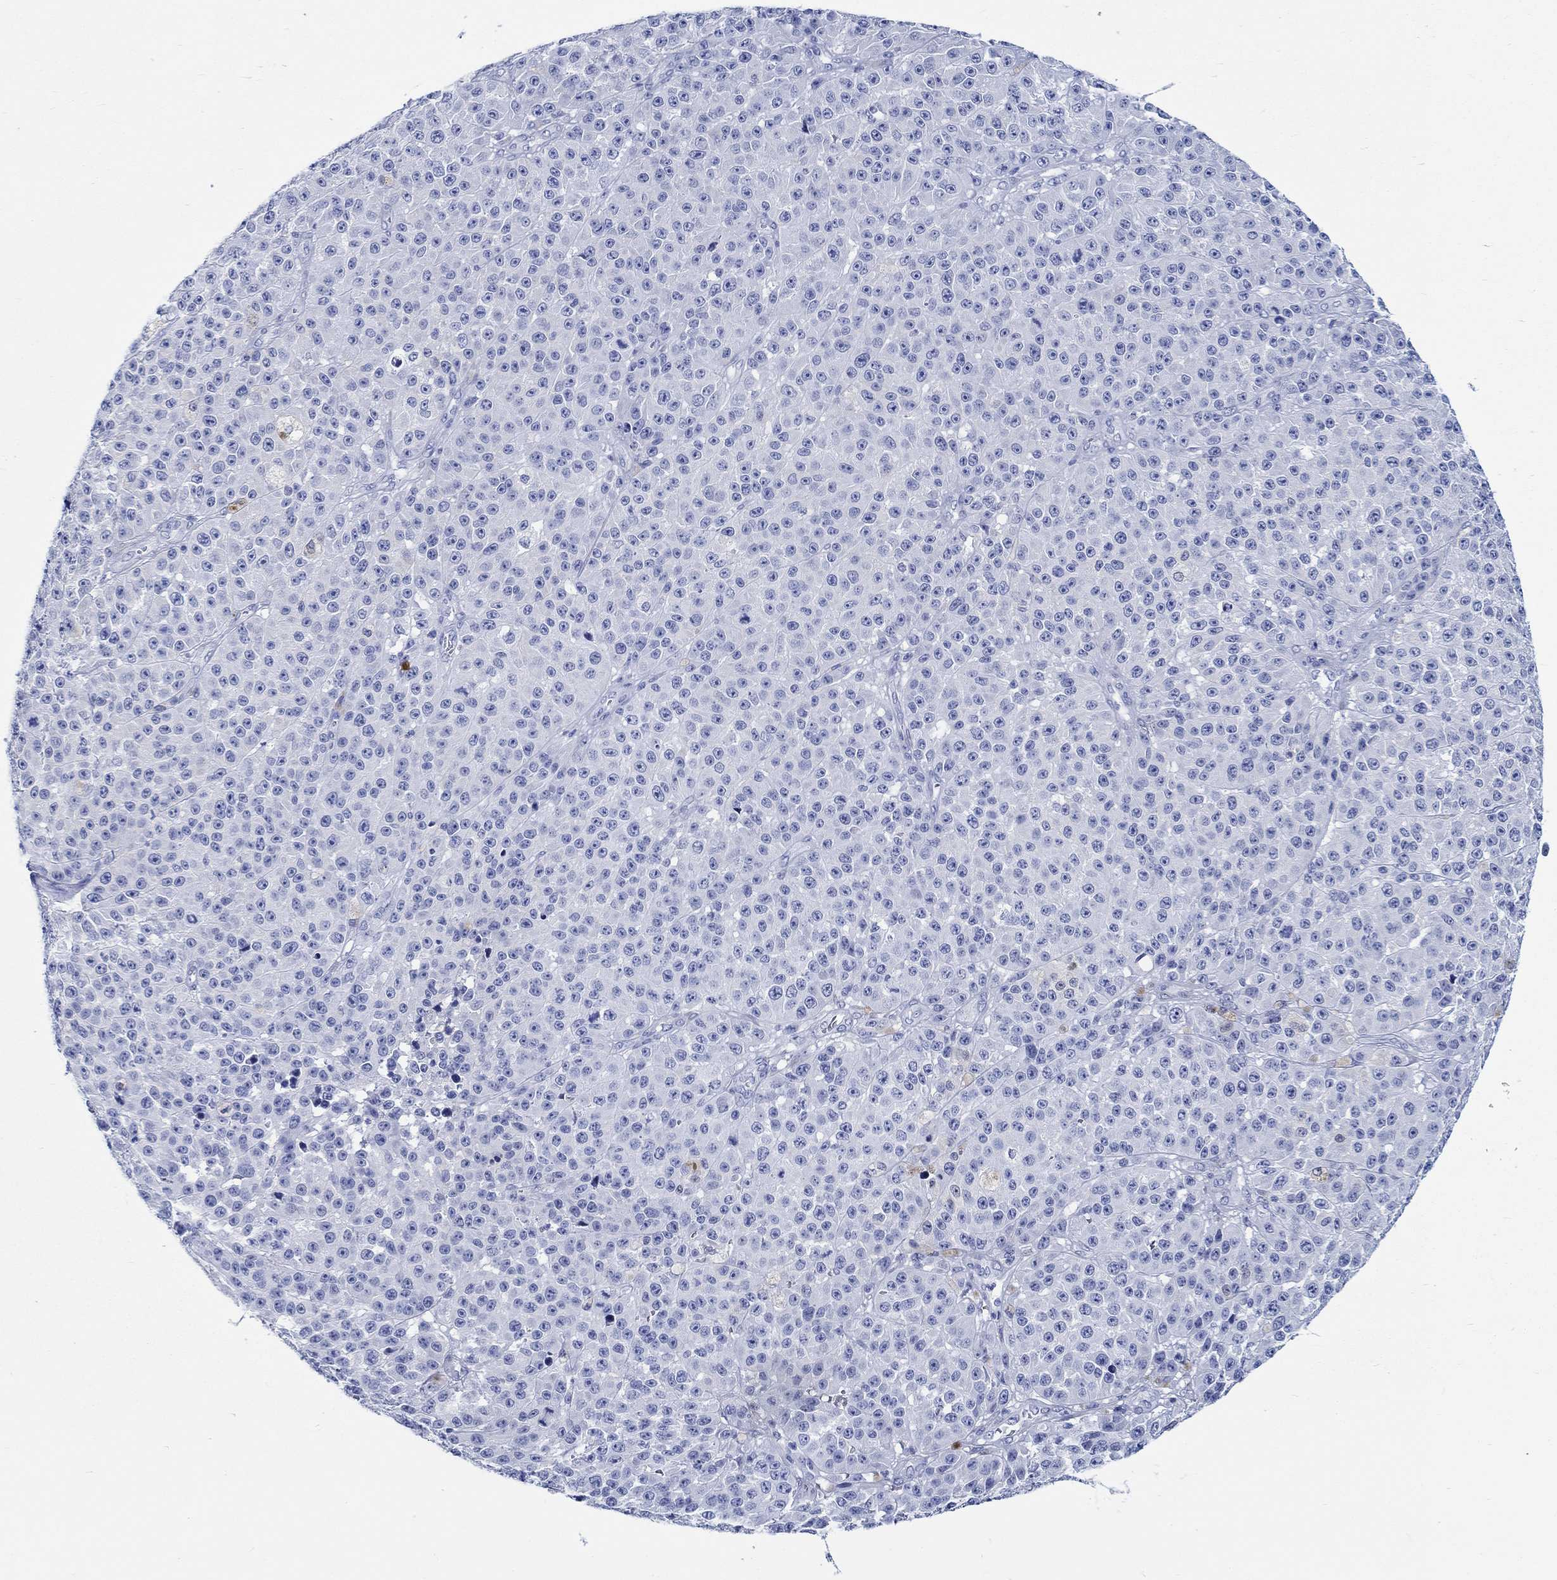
{"staining": {"intensity": "negative", "quantity": "none", "location": "none"}, "tissue": "melanoma", "cell_type": "Tumor cells", "image_type": "cancer", "snomed": [{"axis": "morphology", "description": "Malignant melanoma, NOS"}, {"axis": "topography", "description": "Skin"}], "caption": "A photomicrograph of human melanoma is negative for staining in tumor cells. (DAB (3,3'-diaminobenzidine) IHC visualized using brightfield microscopy, high magnification).", "gene": "RD3L", "patient": {"sex": "female", "age": 58}}